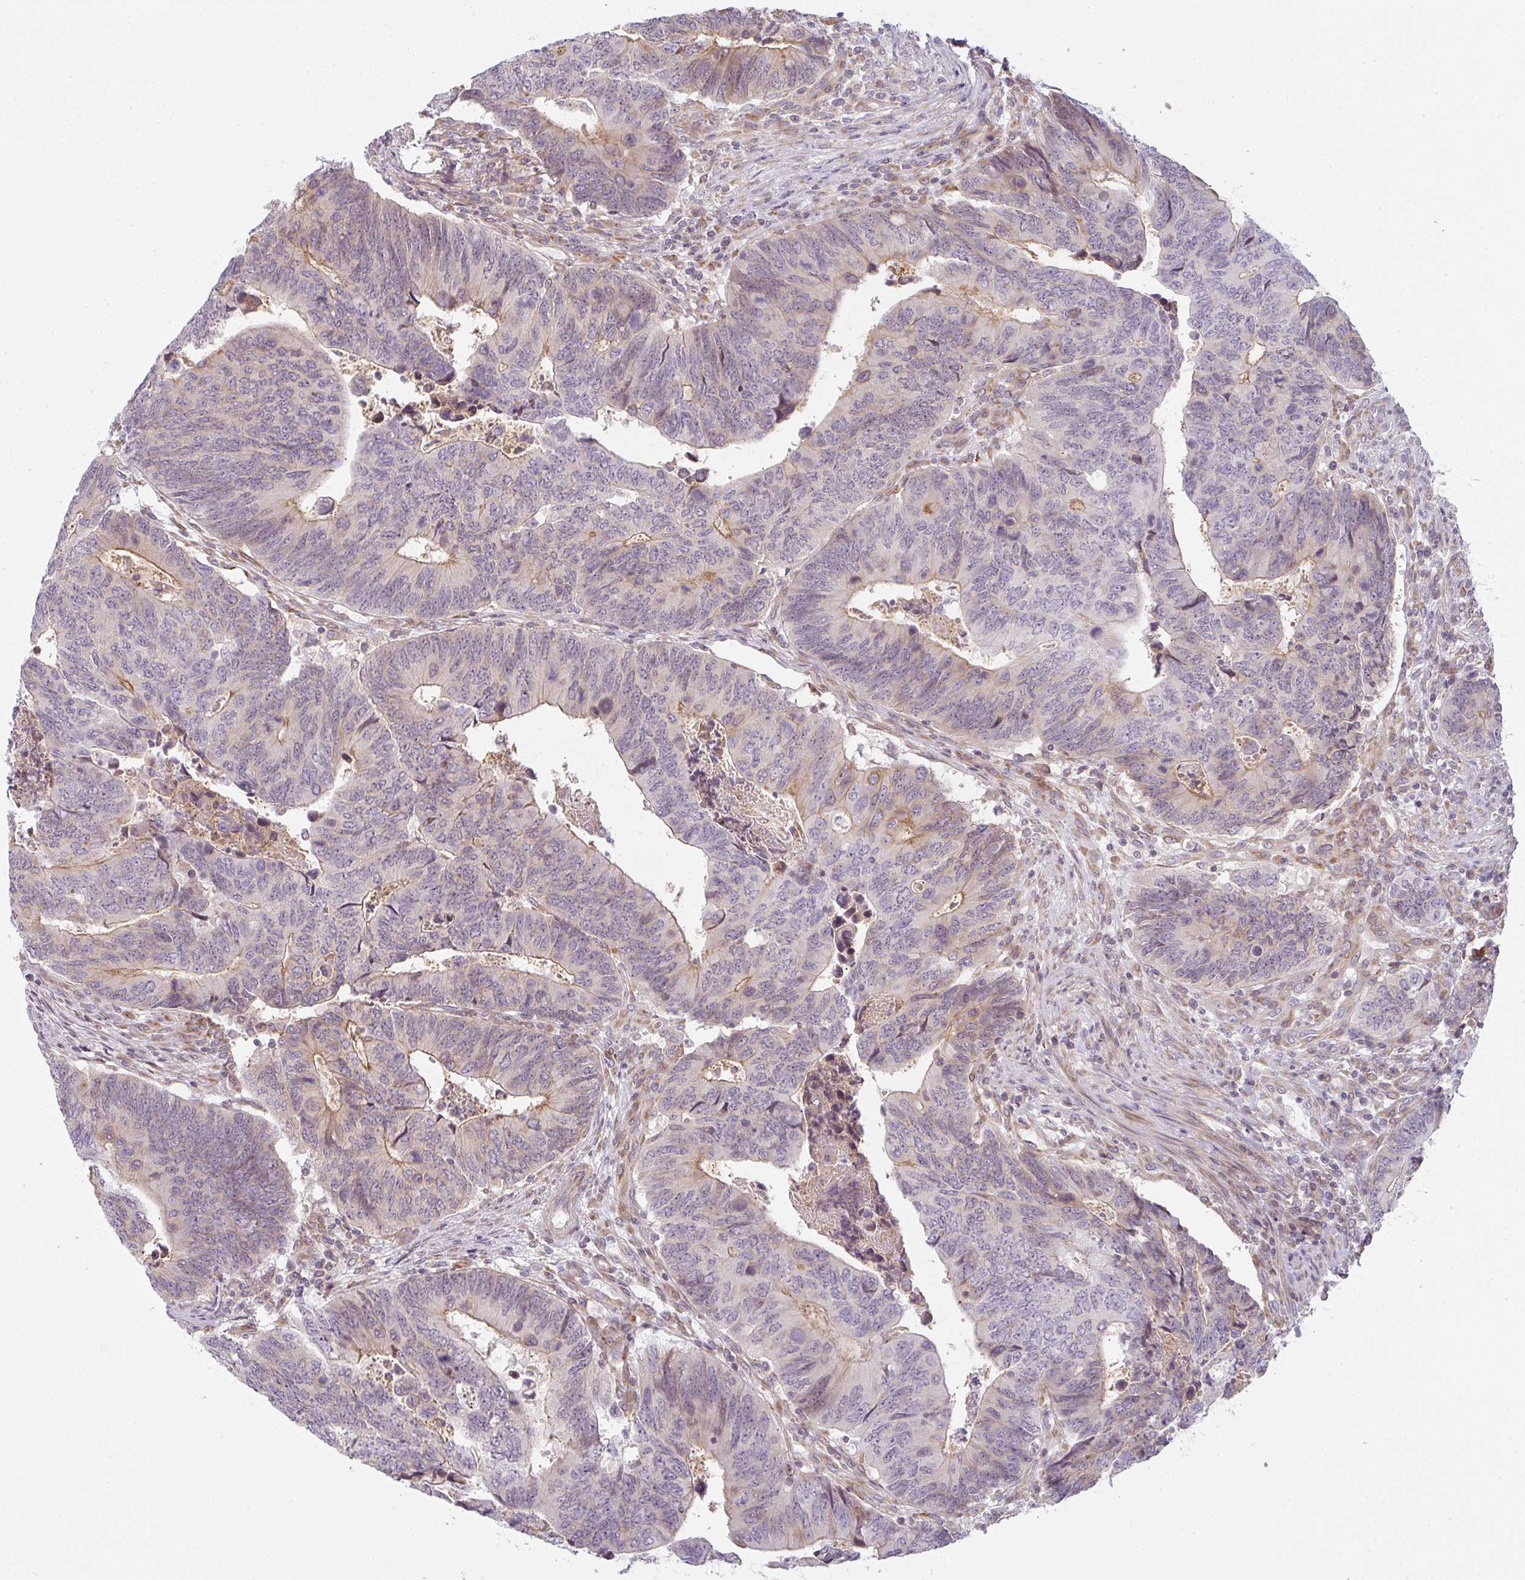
{"staining": {"intensity": "weak", "quantity": "<25%", "location": "cytoplasmic/membranous"}, "tissue": "colorectal cancer", "cell_type": "Tumor cells", "image_type": "cancer", "snomed": [{"axis": "morphology", "description": "Adenocarcinoma, NOS"}, {"axis": "topography", "description": "Colon"}], "caption": "Immunohistochemistry (IHC) of adenocarcinoma (colorectal) reveals no expression in tumor cells. (DAB (3,3'-diaminobenzidine) immunohistochemistry (IHC) with hematoxylin counter stain).", "gene": "TMEM237", "patient": {"sex": "male", "age": 87}}